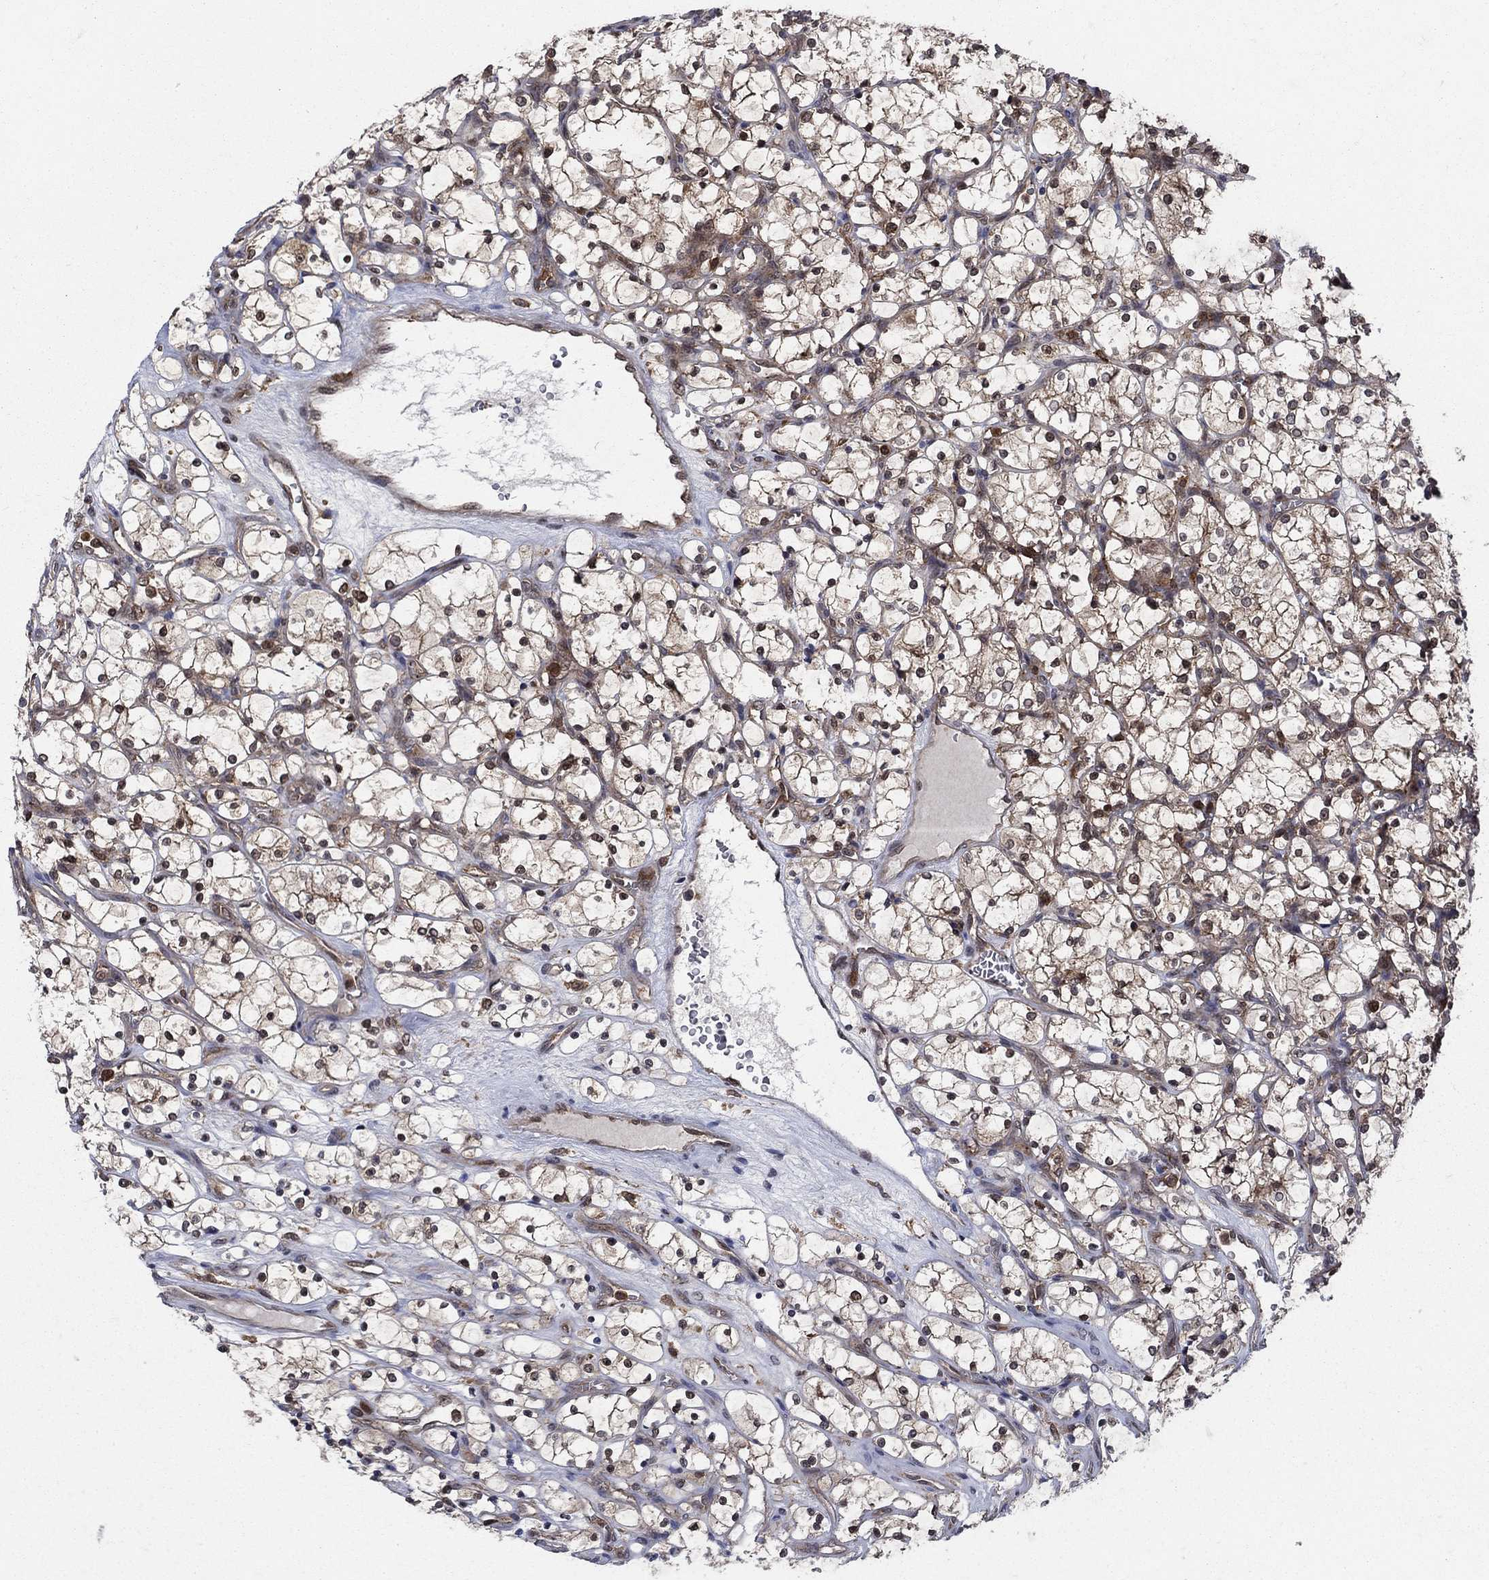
{"staining": {"intensity": "moderate", "quantity": "25%-75%", "location": "cytoplasmic/membranous"}, "tissue": "renal cancer", "cell_type": "Tumor cells", "image_type": "cancer", "snomed": [{"axis": "morphology", "description": "Adenocarcinoma, NOS"}, {"axis": "topography", "description": "Kidney"}], "caption": "This is an image of immunohistochemistry (IHC) staining of renal adenocarcinoma, which shows moderate staining in the cytoplasmic/membranous of tumor cells.", "gene": "CACYBP", "patient": {"sex": "female", "age": 69}}